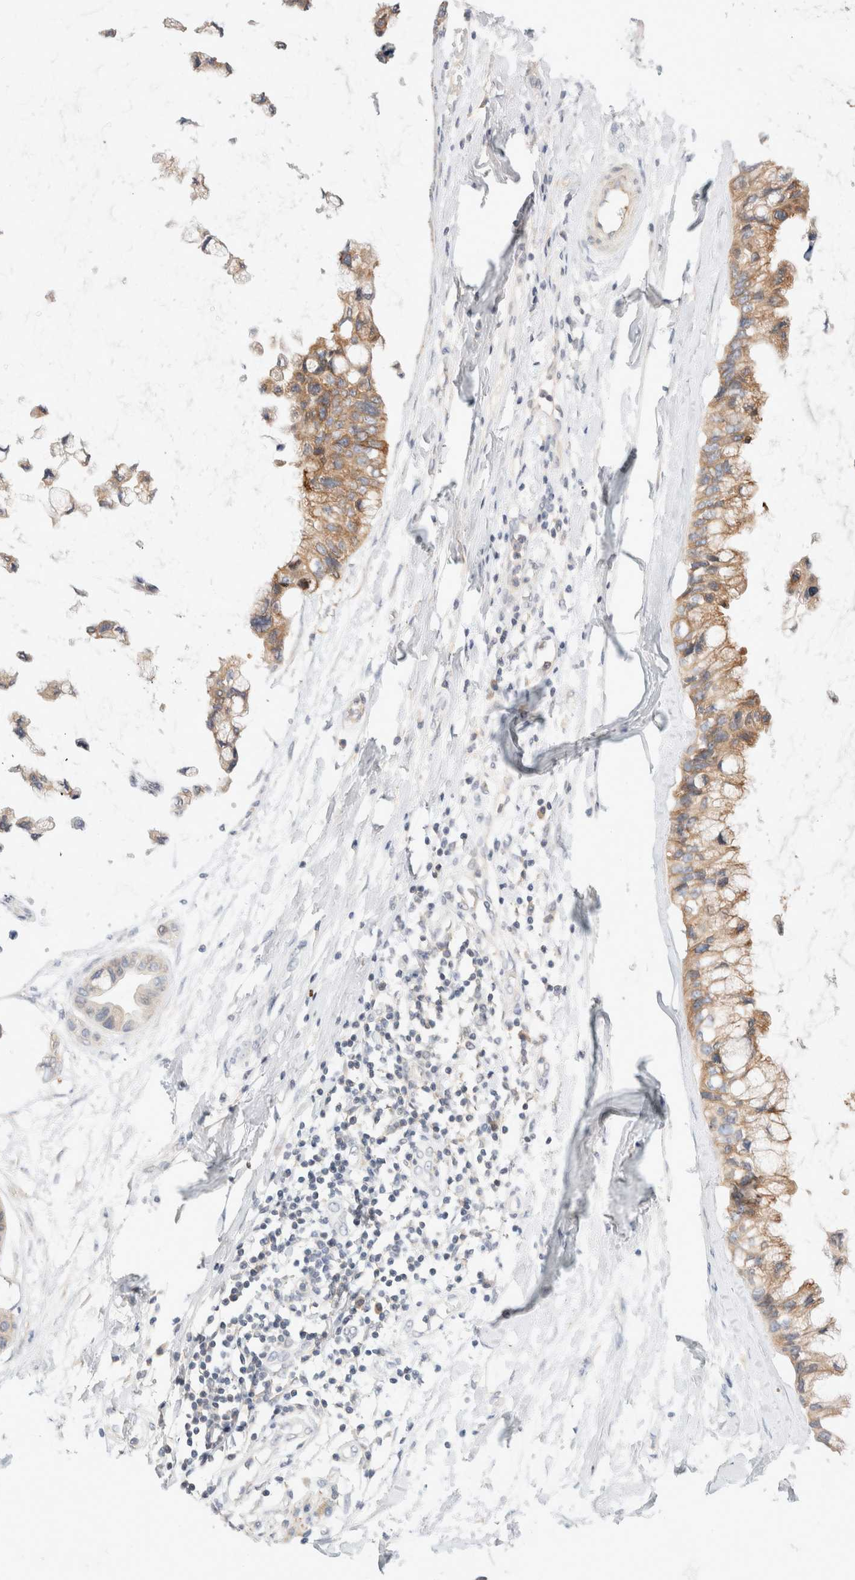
{"staining": {"intensity": "moderate", "quantity": ">75%", "location": "cytoplasmic/membranous"}, "tissue": "ovarian cancer", "cell_type": "Tumor cells", "image_type": "cancer", "snomed": [{"axis": "morphology", "description": "Cystadenocarcinoma, mucinous, NOS"}, {"axis": "topography", "description": "Ovary"}], "caption": "Immunohistochemistry (DAB (3,3'-diaminobenzidine)) staining of human mucinous cystadenocarcinoma (ovarian) displays moderate cytoplasmic/membranous protein positivity in approximately >75% of tumor cells.", "gene": "MARK3", "patient": {"sex": "female", "age": 39}}